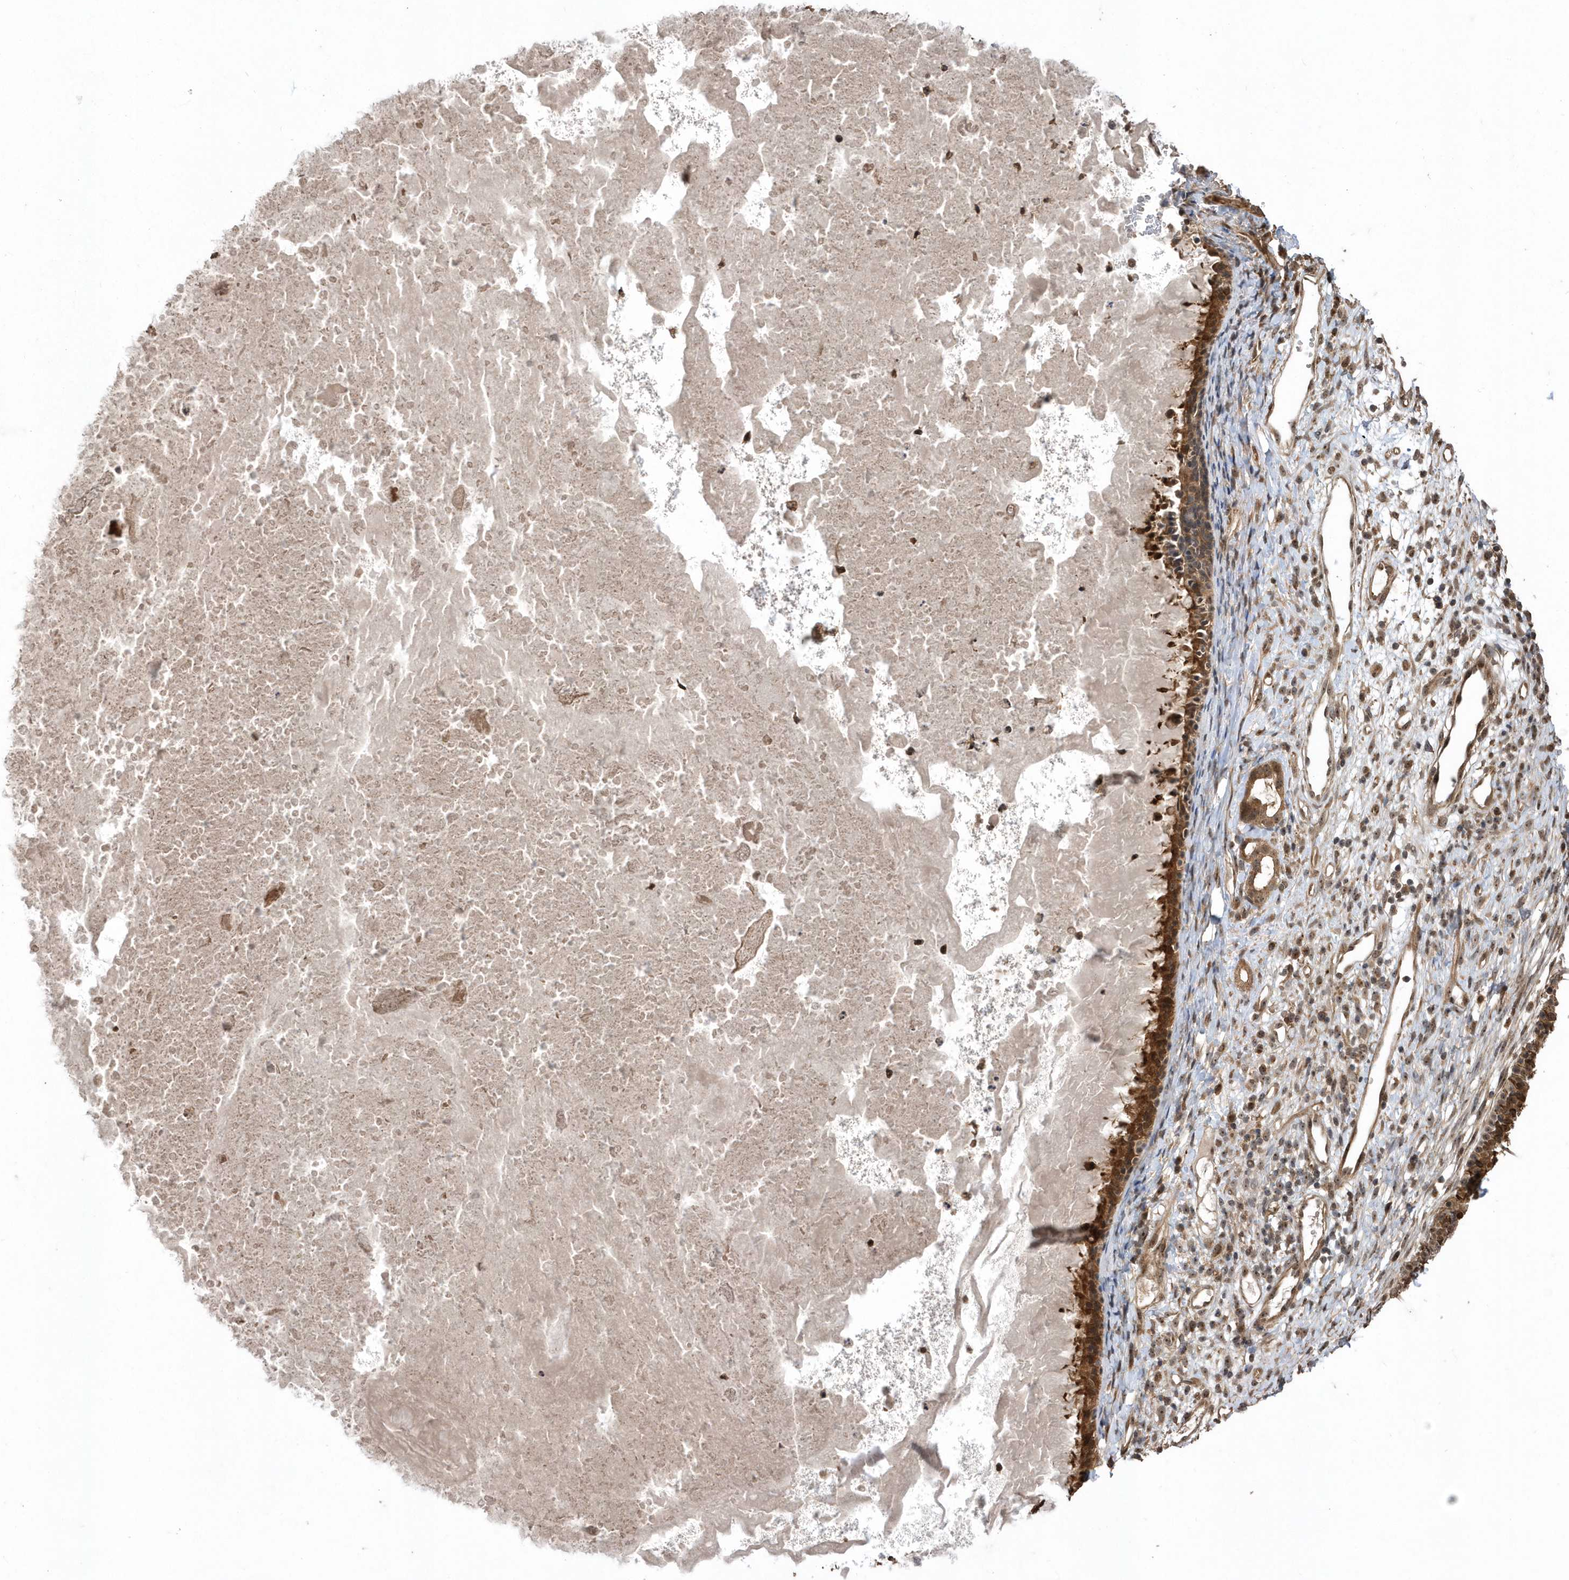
{"staining": {"intensity": "strong", "quantity": ">75%", "location": "cytoplasmic/membranous"}, "tissue": "nasopharynx", "cell_type": "Respiratory epithelial cells", "image_type": "normal", "snomed": [{"axis": "morphology", "description": "Normal tissue, NOS"}, {"axis": "topography", "description": "Nasopharynx"}], "caption": "Immunohistochemistry (IHC) image of benign nasopharynx stained for a protein (brown), which shows high levels of strong cytoplasmic/membranous staining in approximately >75% of respiratory epithelial cells.", "gene": "WASHC5", "patient": {"sex": "male", "age": 22}}